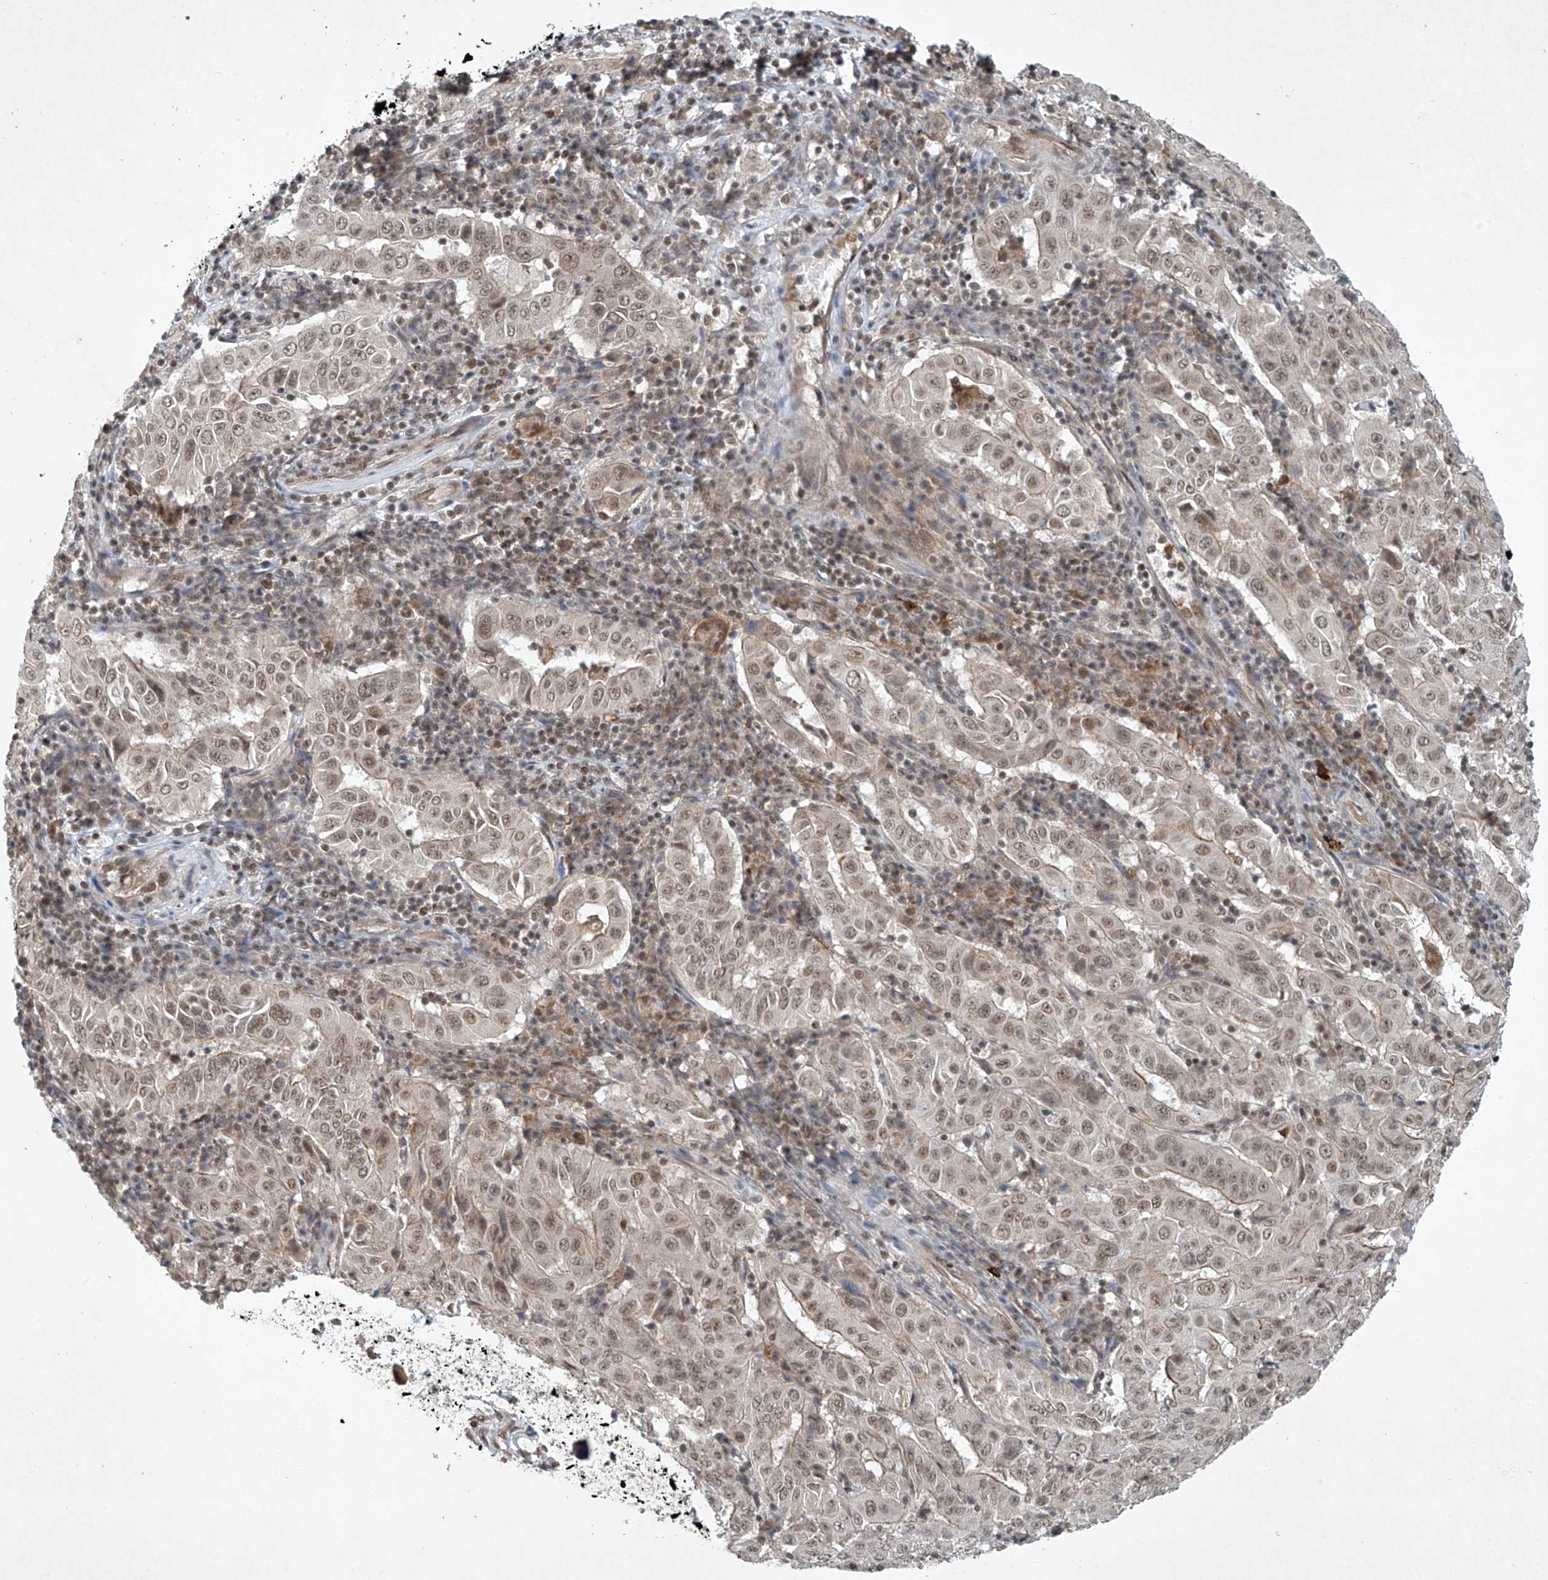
{"staining": {"intensity": "weak", "quantity": ">75%", "location": "nuclear"}, "tissue": "pancreatic cancer", "cell_type": "Tumor cells", "image_type": "cancer", "snomed": [{"axis": "morphology", "description": "Adenocarcinoma, NOS"}, {"axis": "topography", "description": "Pancreas"}], "caption": "Adenocarcinoma (pancreatic) tissue demonstrates weak nuclear expression in about >75% of tumor cells", "gene": "TAF8", "patient": {"sex": "male", "age": 63}}